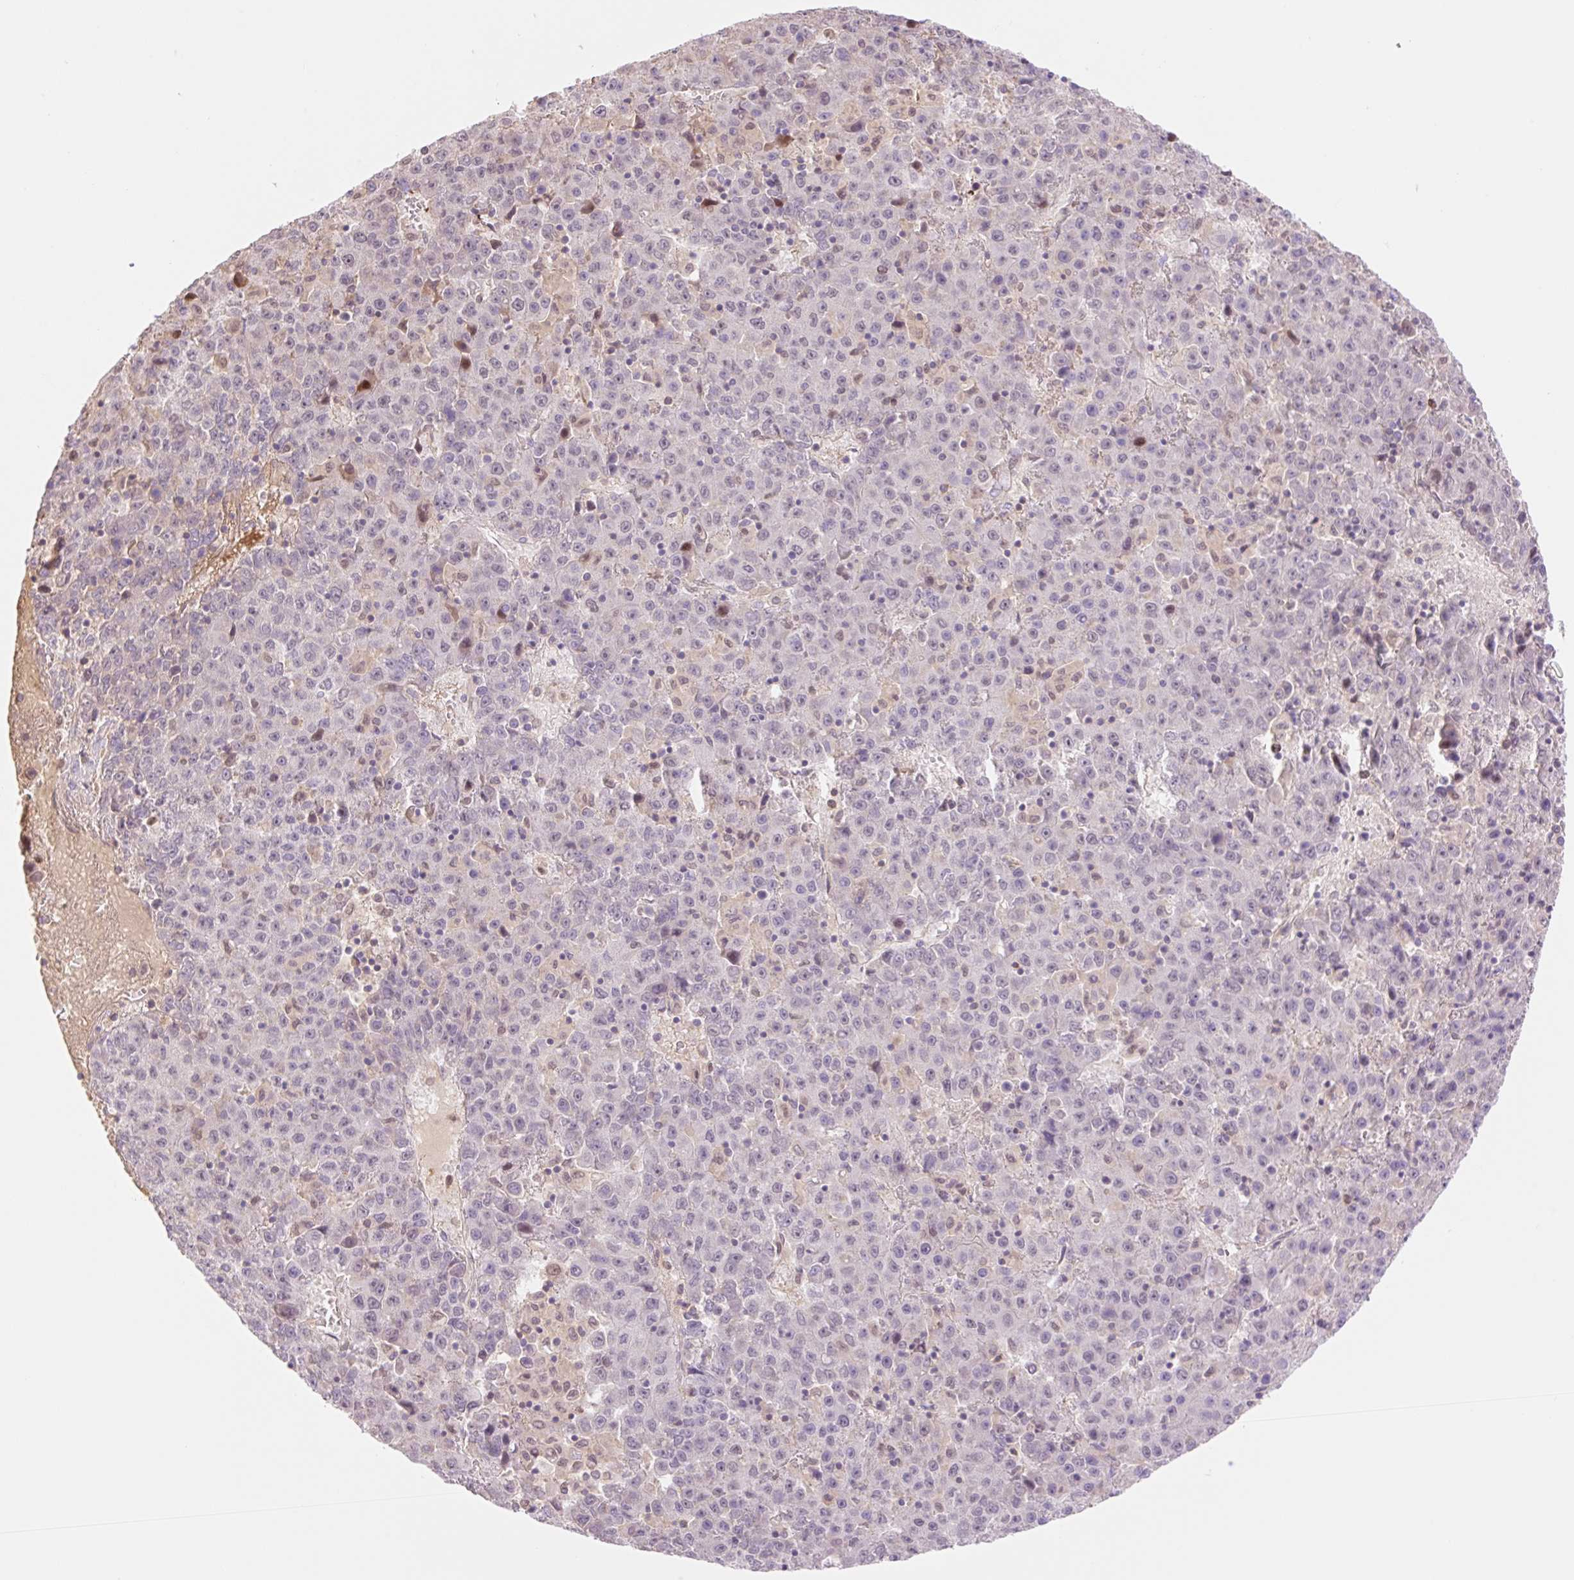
{"staining": {"intensity": "weak", "quantity": "<25%", "location": "nuclear"}, "tissue": "liver cancer", "cell_type": "Tumor cells", "image_type": "cancer", "snomed": [{"axis": "morphology", "description": "Carcinoma, Hepatocellular, NOS"}, {"axis": "topography", "description": "Liver"}], "caption": "Tumor cells show no significant staining in liver cancer.", "gene": "HEBP1", "patient": {"sex": "female", "age": 53}}